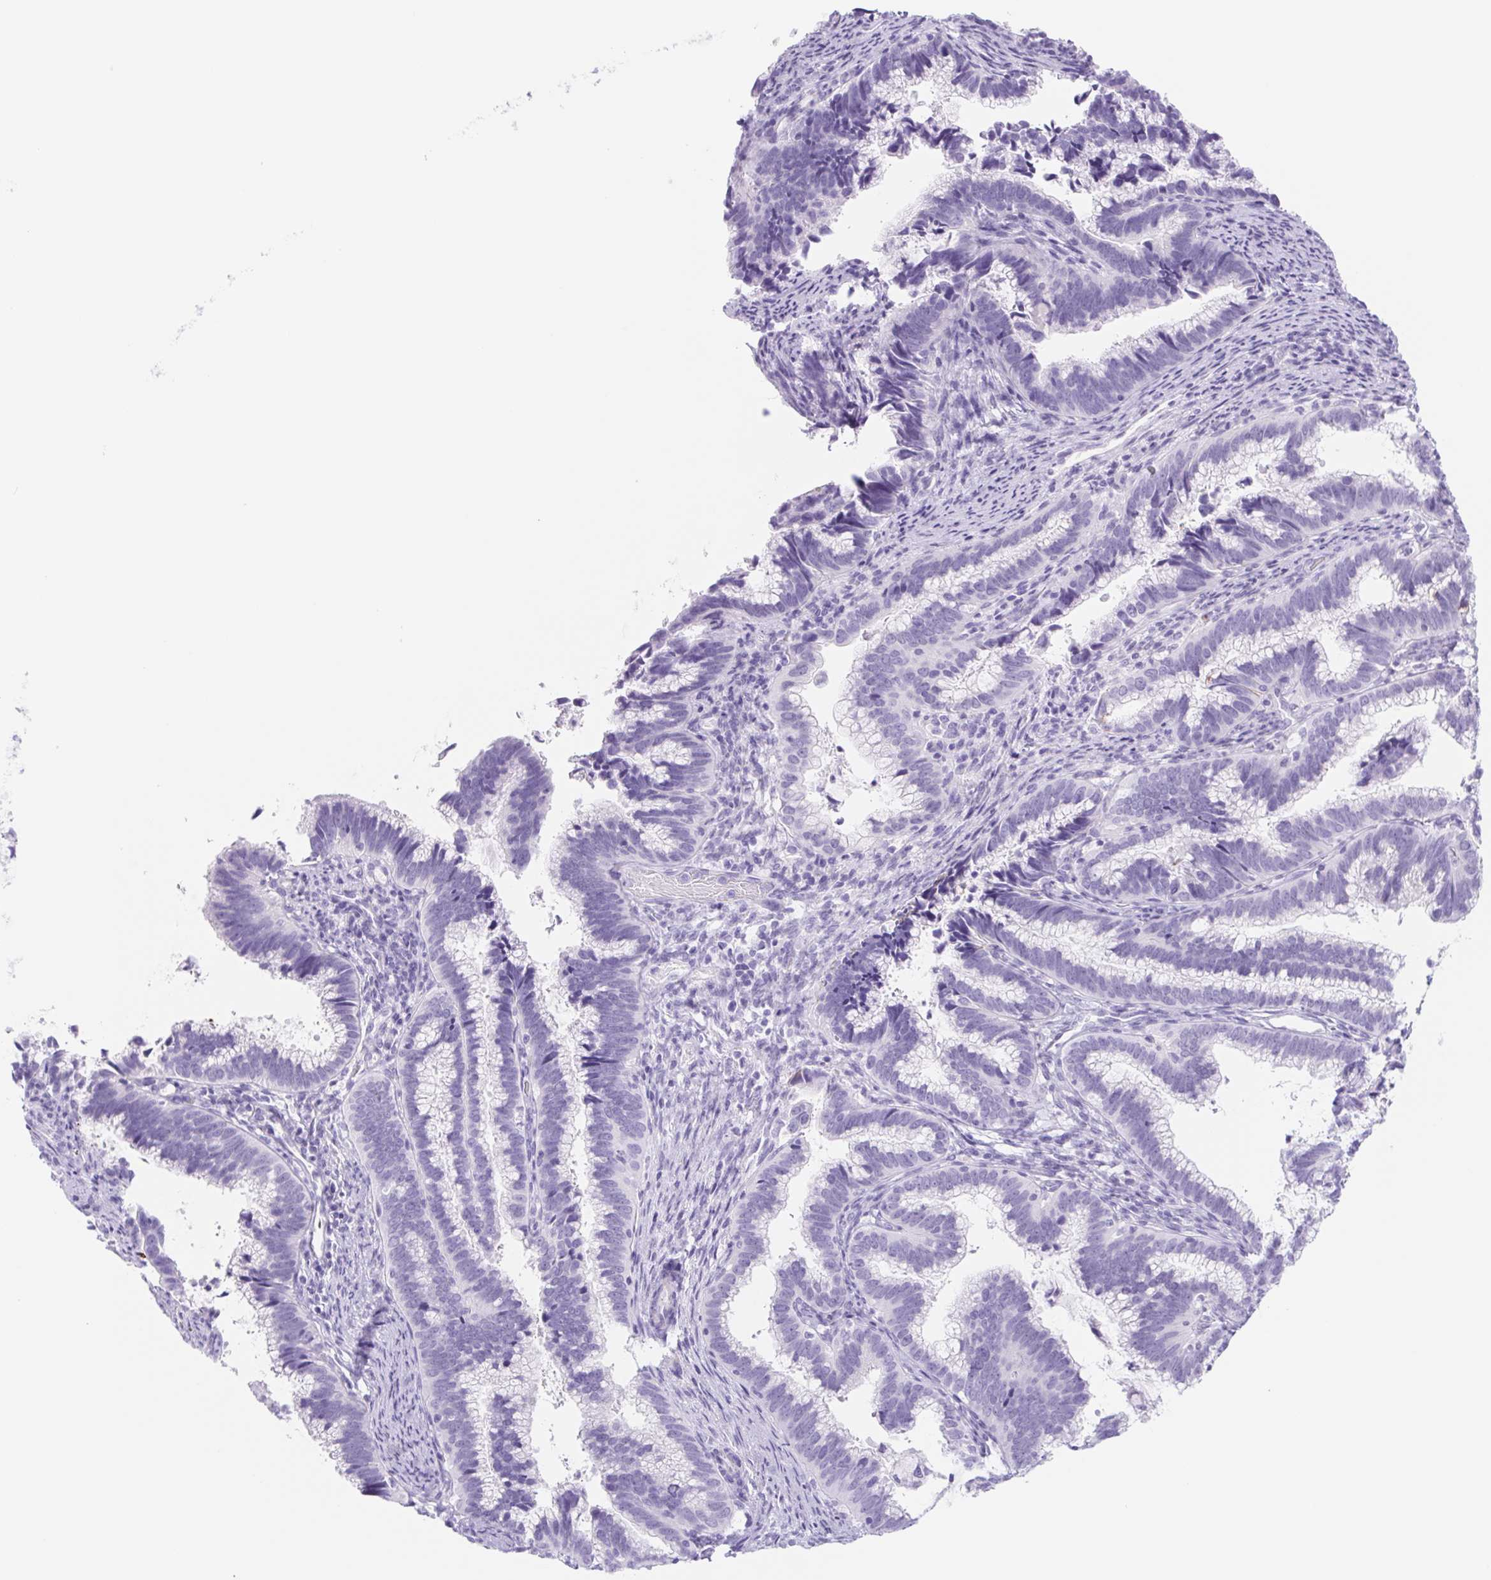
{"staining": {"intensity": "negative", "quantity": "none", "location": "none"}, "tissue": "cervical cancer", "cell_type": "Tumor cells", "image_type": "cancer", "snomed": [{"axis": "morphology", "description": "Adenocarcinoma, NOS"}, {"axis": "topography", "description": "Cervix"}], "caption": "Immunohistochemical staining of cervical cancer demonstrates no significant expression in tumor cells. (DAB immunohistochemistry (IHC) with hematoxylin counter stain).", "gene": "CYP21A2", "patient": {"sex": "female", "age": 61}}